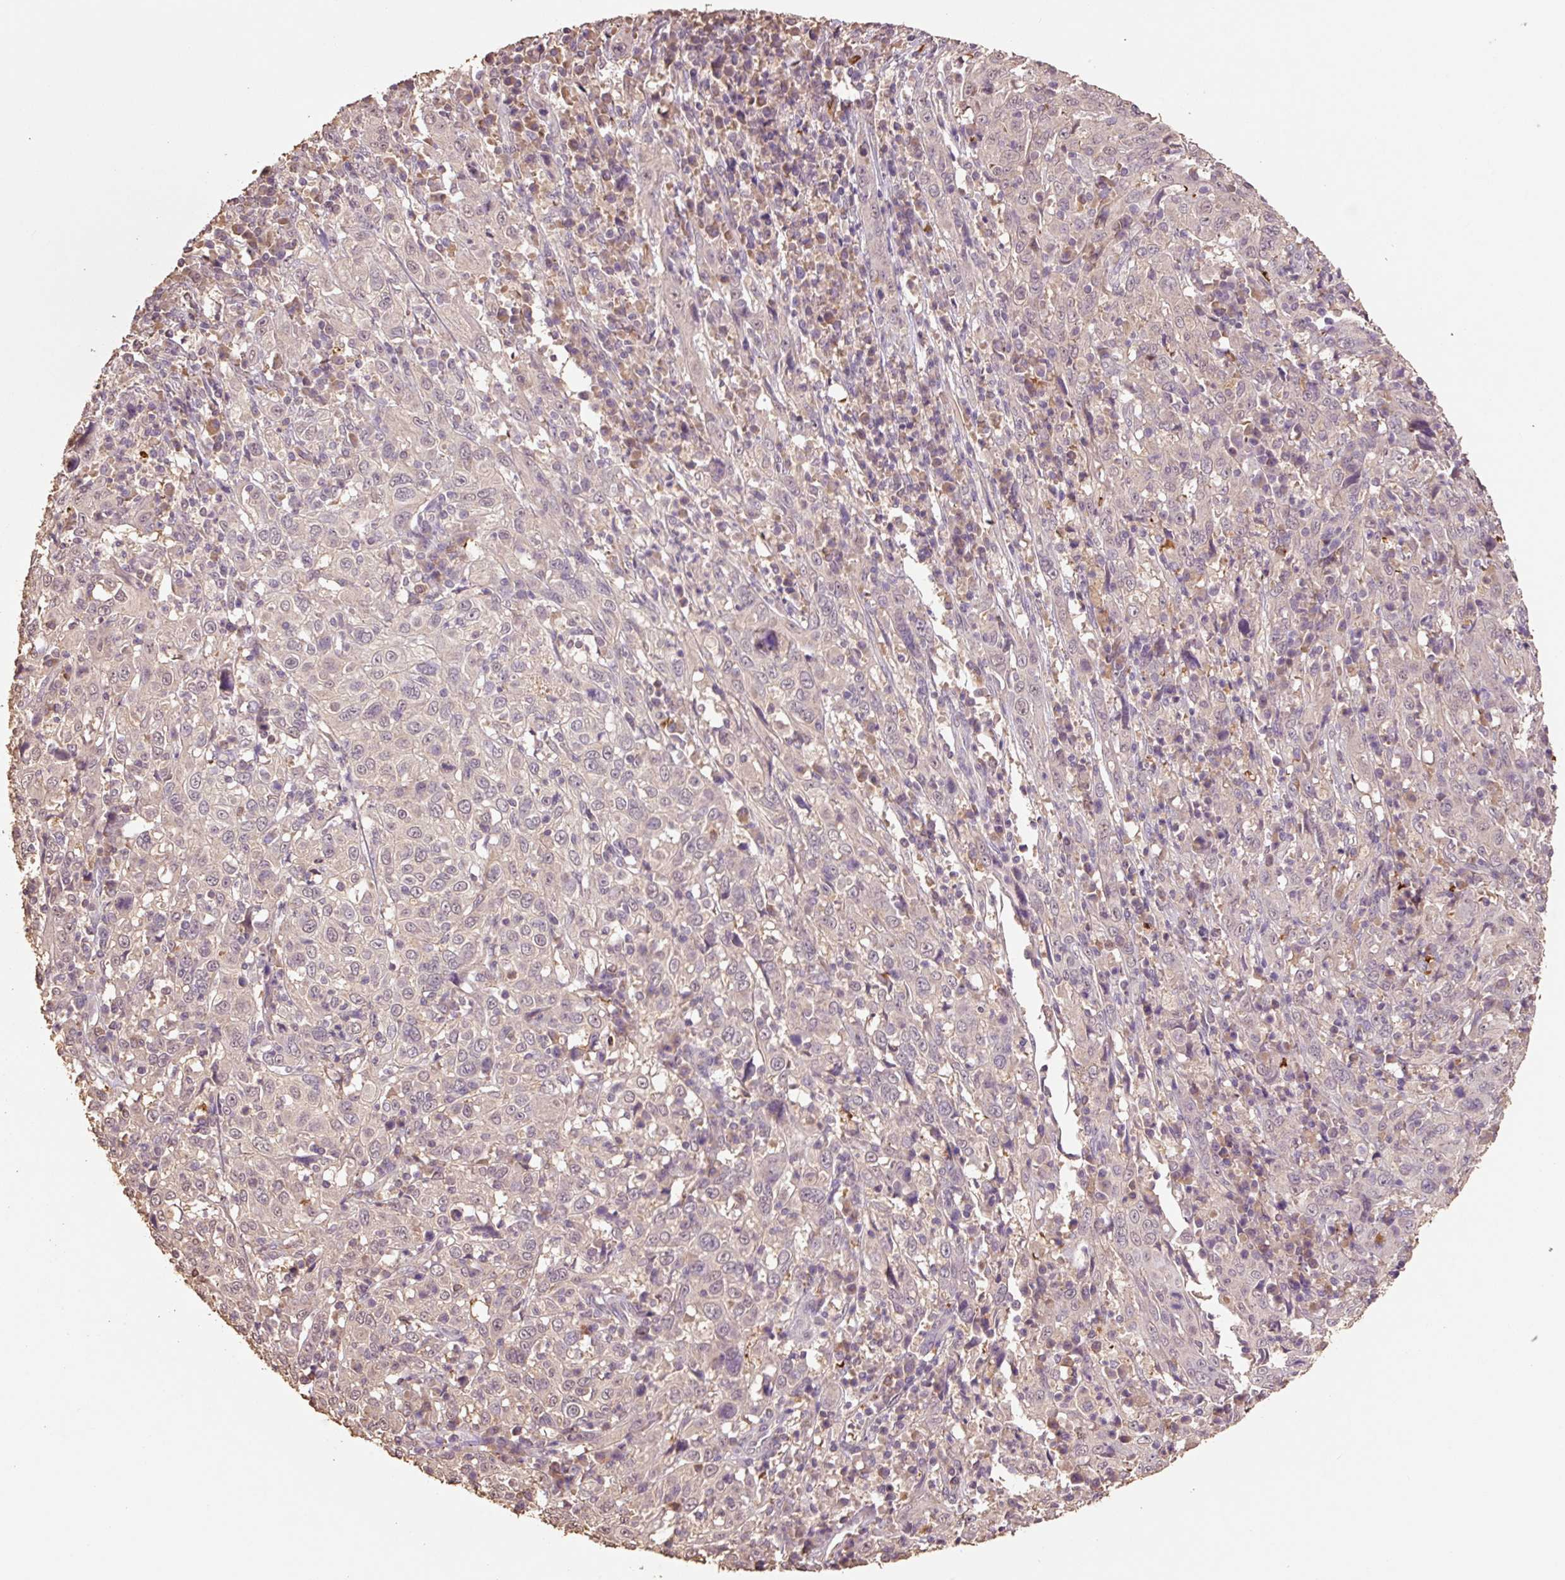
{"staining": {"intensity": "weak", "quantity": ">75%", "location": "cytoplasmic/membranous,nuclear"}, "tissue": "cervical cancer", "cell_type": "Tumor cells", "image_type": "cancer", "snomed": [{"axis": "morphology", "description": "Squamous cell carcinoma, NOS"}, {"axis": "topography", "description": "Cervix"}], "caption": "A photomicrograph of cervical cancer (squamous cell carcinoma) stained for a protein shows weak cytoplasmic/membranous and nuclear brown staining in tumor cells.", "gene": "HERC2", "patient": {"sex": "female", "age": 46}}